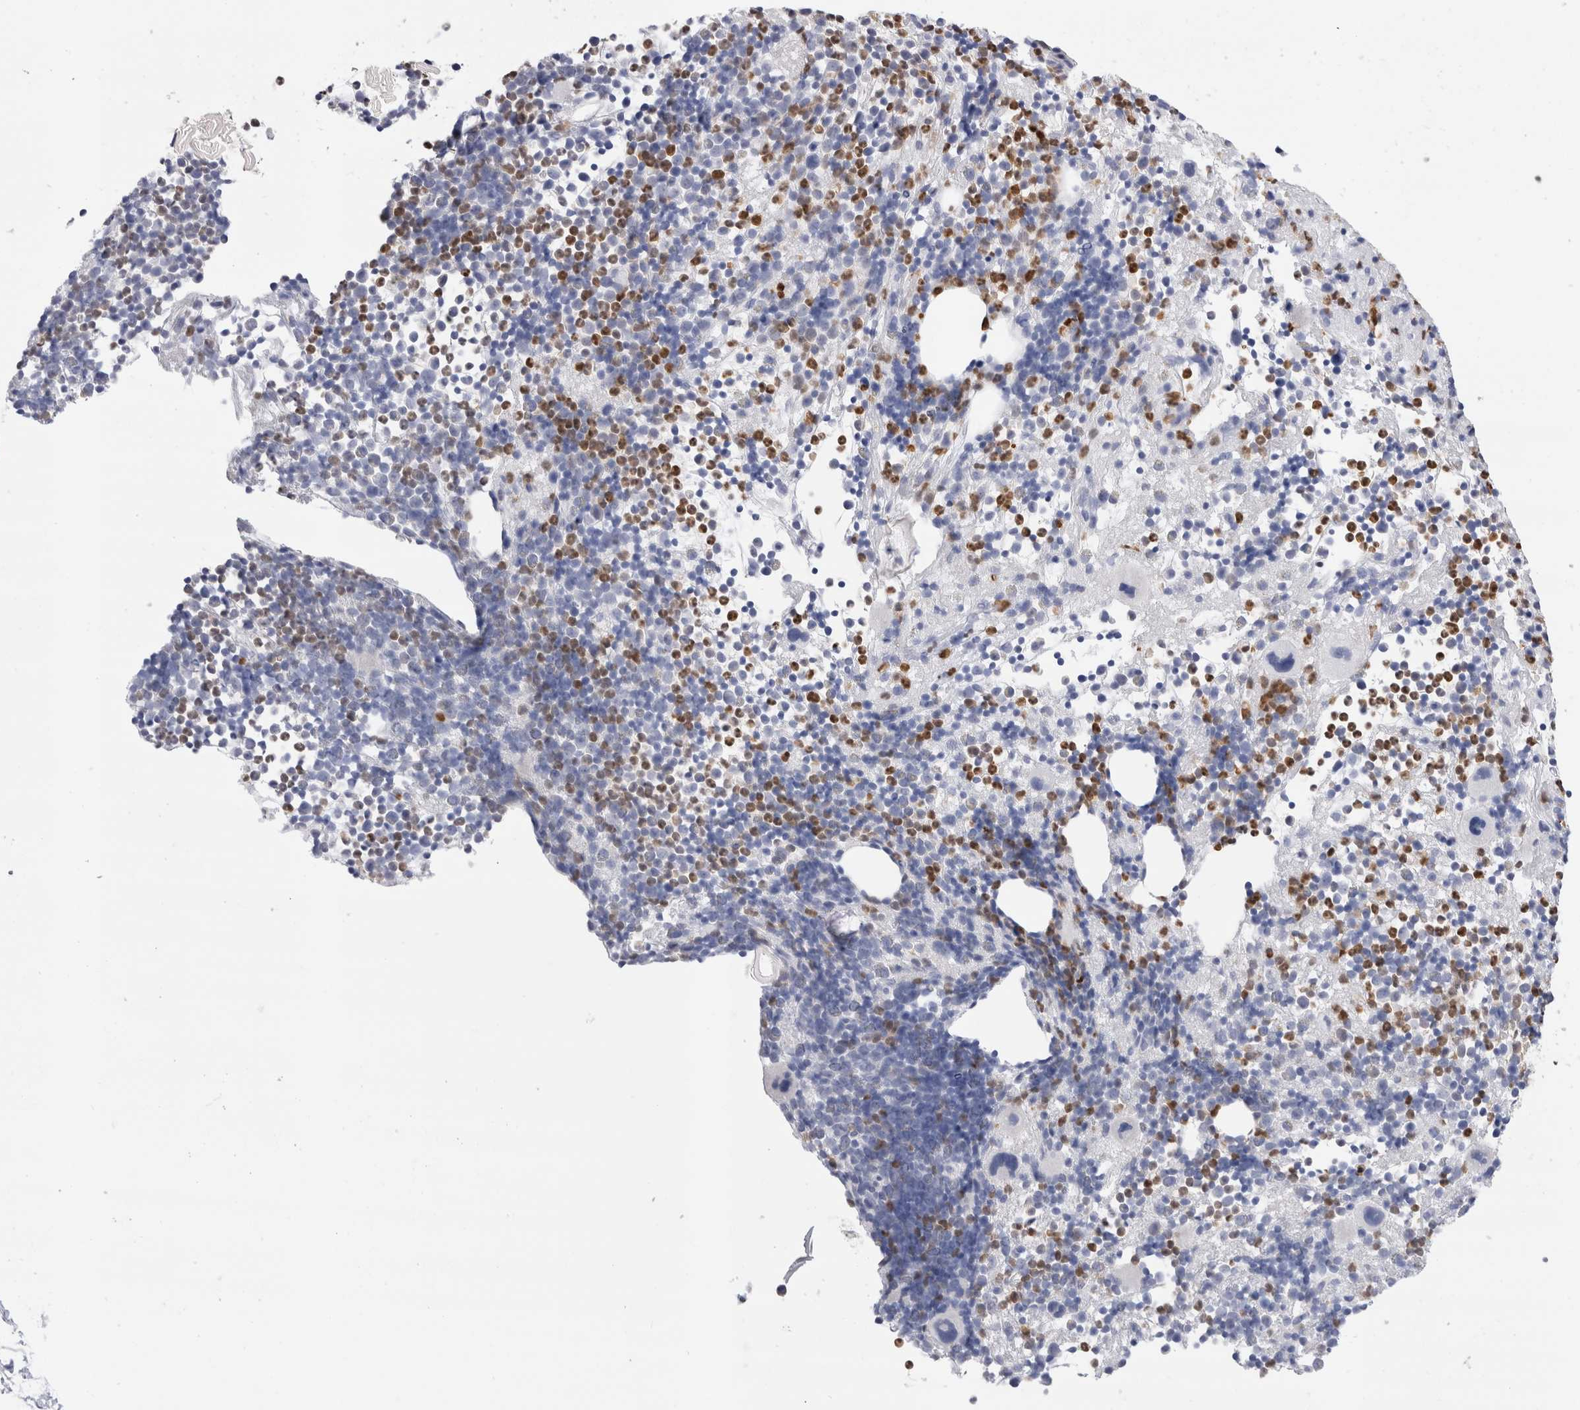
{"staining": {"intensity": "strong", "quantity": "25%-75%", "location": "cytoplasmic/membranous,nuclear"}, "tissue": "bone marrow", "cell_type": "Hematopoietic cells", "image_type": "normal", "snomed": [{"axis": "morphology", "description": "Normal tissue, NOS"}, {"axis": "morphology", "description": "Inflammation, NOS"}, {"axis": "topography", "description": "Bone marrow"}], "caption": "This image exhibits IHC staining of benign human bone marrow, with high strong cytoplasmic/membranous,nuclear positivity in approximately 25%-75% of hematopoietic cells.", "gene": "SLC10A5", "patient": {"sex": "male", "age": 1}}